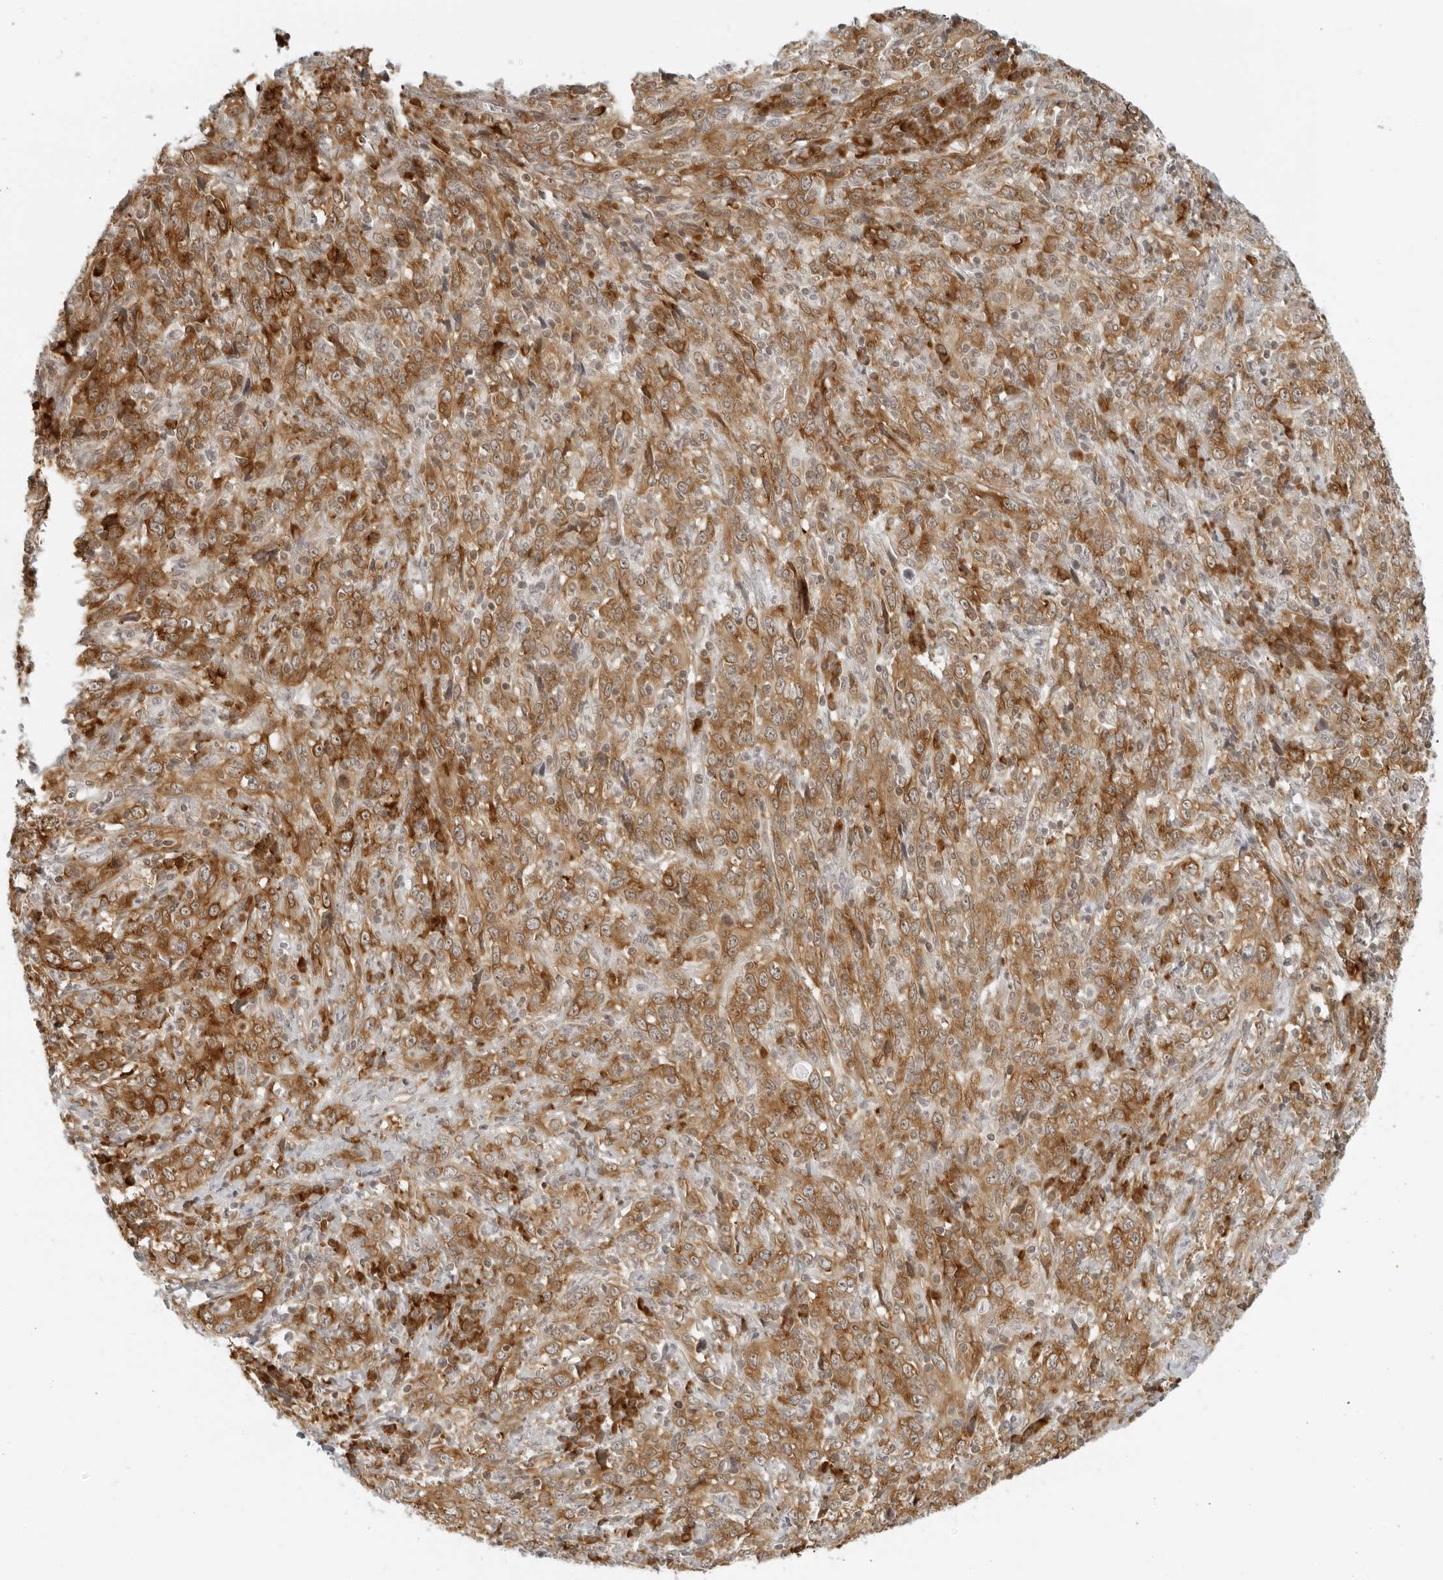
{"staining": {"intensity": "moderate", "quantity": ">75%", "location": "cytoplasmic/membranous"}, "tissue": "cervical cancer", "cell_type": "Tumor cells", "image_type": "cancer", "snomed": [{"axis": "morphology", "description": "Squamous cell carcinoma, NOS"}, {"axis": "topography", "description": "Cervix"}], "caption": "A photomicrograph of human cervical squamous cell carcinoma stained for a protein displays moderate cytoplasmic/membranous brown staining in tumor cells.", "gene": "EIF4G1", "patient": {"sex": "female", "age": 46}}